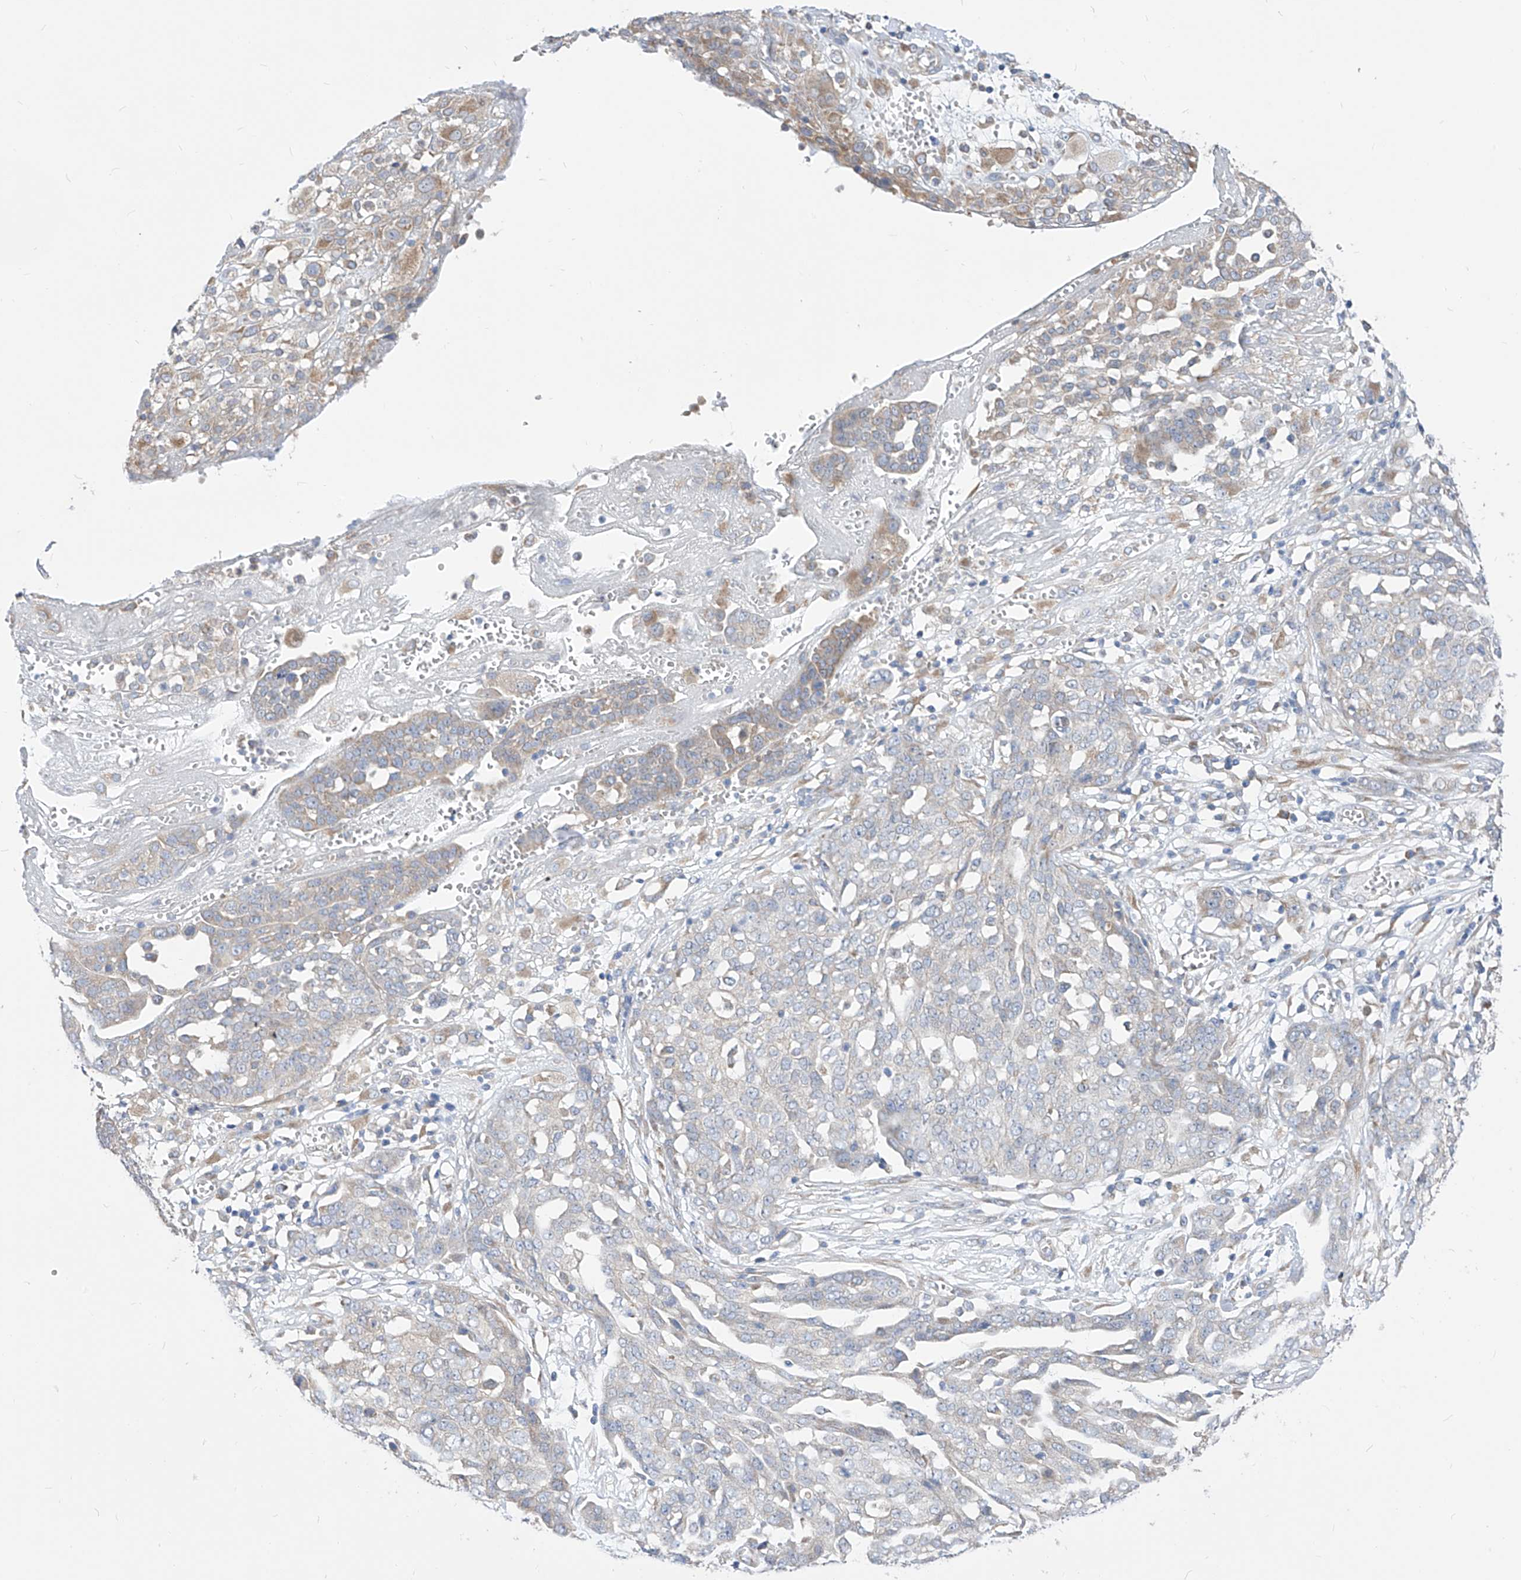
{"staining": {"intensity": "weak", "quantity": "<25%", "location": "cytoplasmic/membranous"}, "tissue": "ovarian cancer", "cell_type": "Tumor cells", "image_type": "cancer", "snomed": [{"axis": "morphology", "description": "Cystadenocarcinoma, serous, NOS"}, {"axis": "topography", "description": "Soft tissue"}, {"axis": "topography", "description": "Ovary"}], "caption": "Ovarian serous cystadenocarcinoma was stained to show a protein in brown. There is no significant positivity in tumor cells.", "gene": "UFL1", "patient": {"sex": "female", "age": 57}}